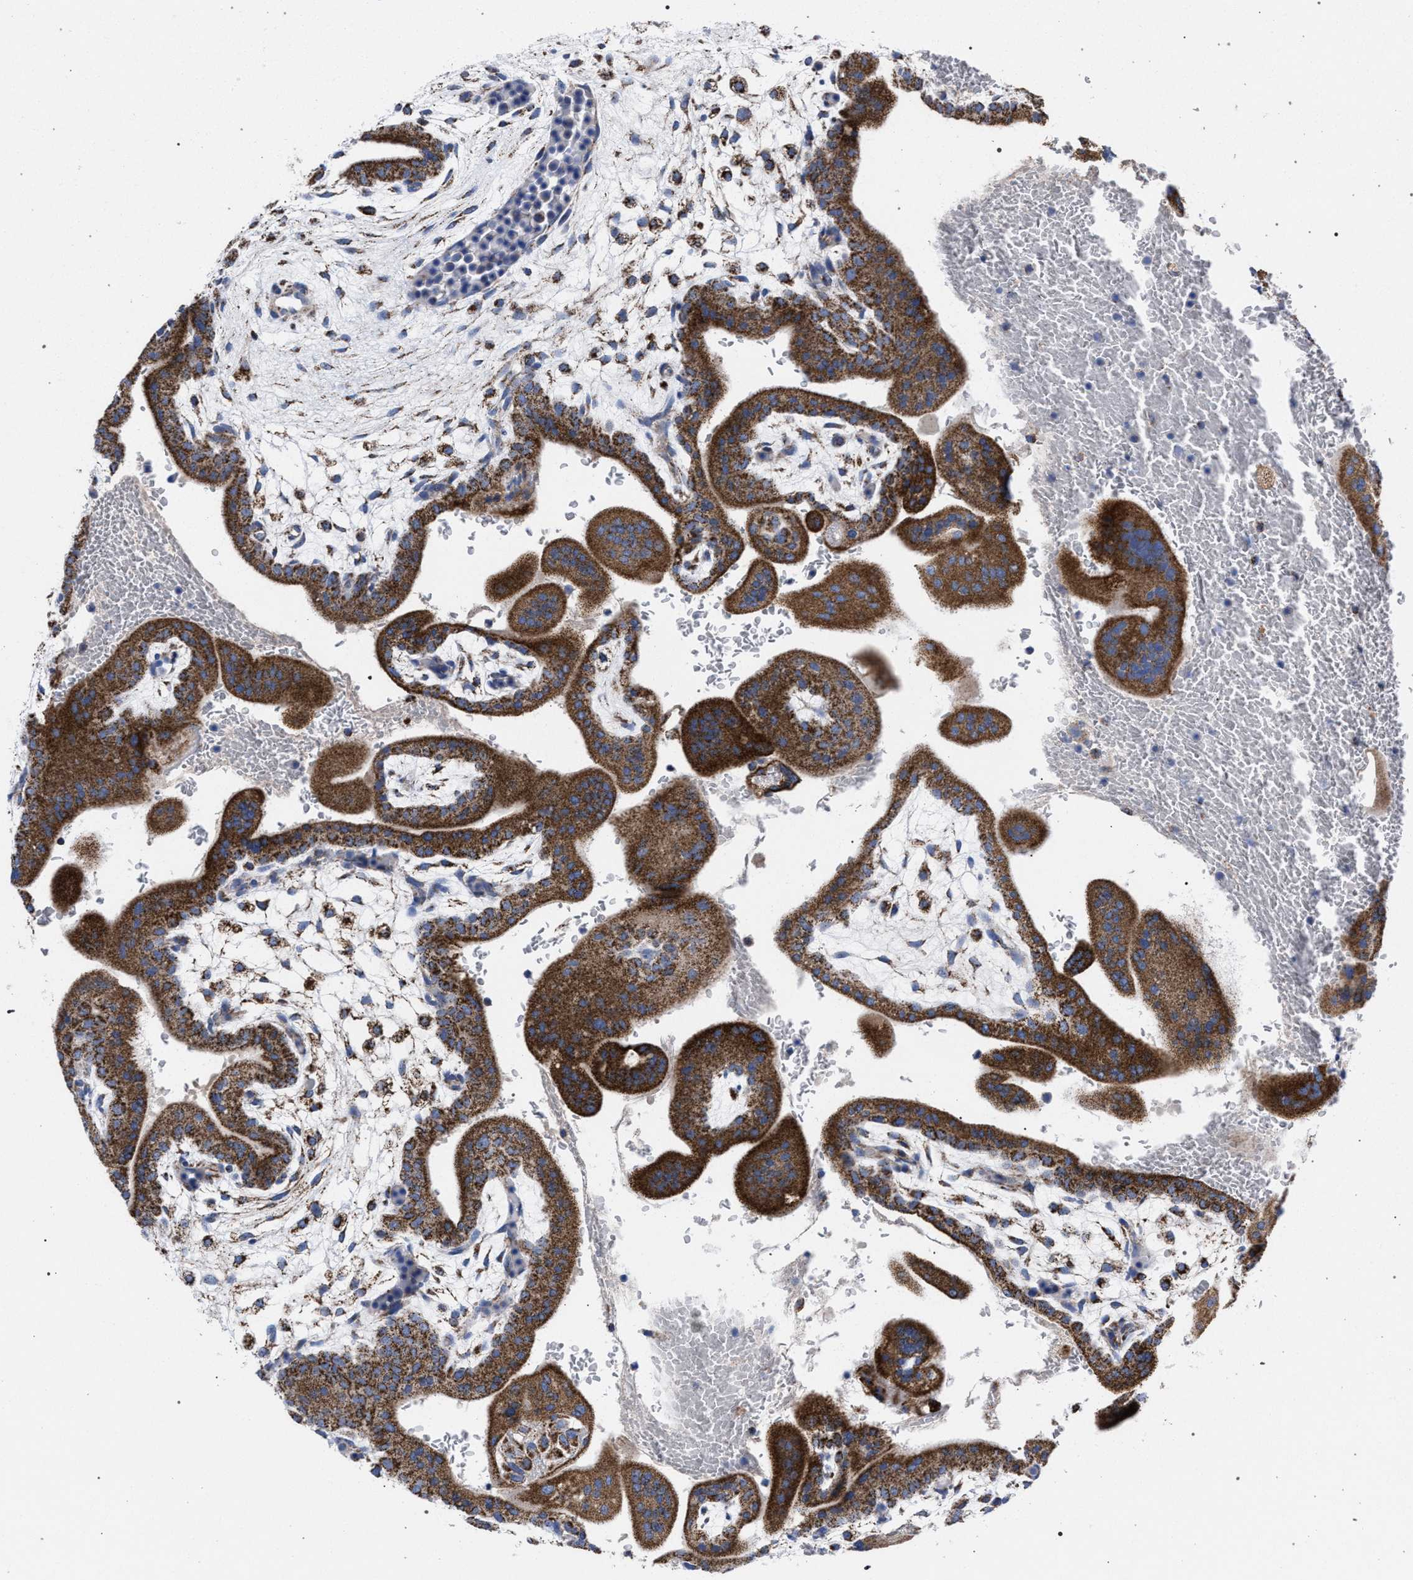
{"staining": {"intensity": "moderate", "quantity": ">75%", "location": "cytoplasmic/membranous"}, "tissue": "placenta", "cell_type": "Decidual cells", "image_type": "normal", "snomed": [{"axis": "morphology", "description": "Normal tissue, NOS"}, {"axis": "topography", "description": "Placenta"}], "caption": "Brown immunohistochemical staining in normal placenta reveals moderate cytoplasmic/membranous positivity in approximately >75% of decidual cells.", "gene": "ACADS", "patient": {"sex": "female", "age": 35}}